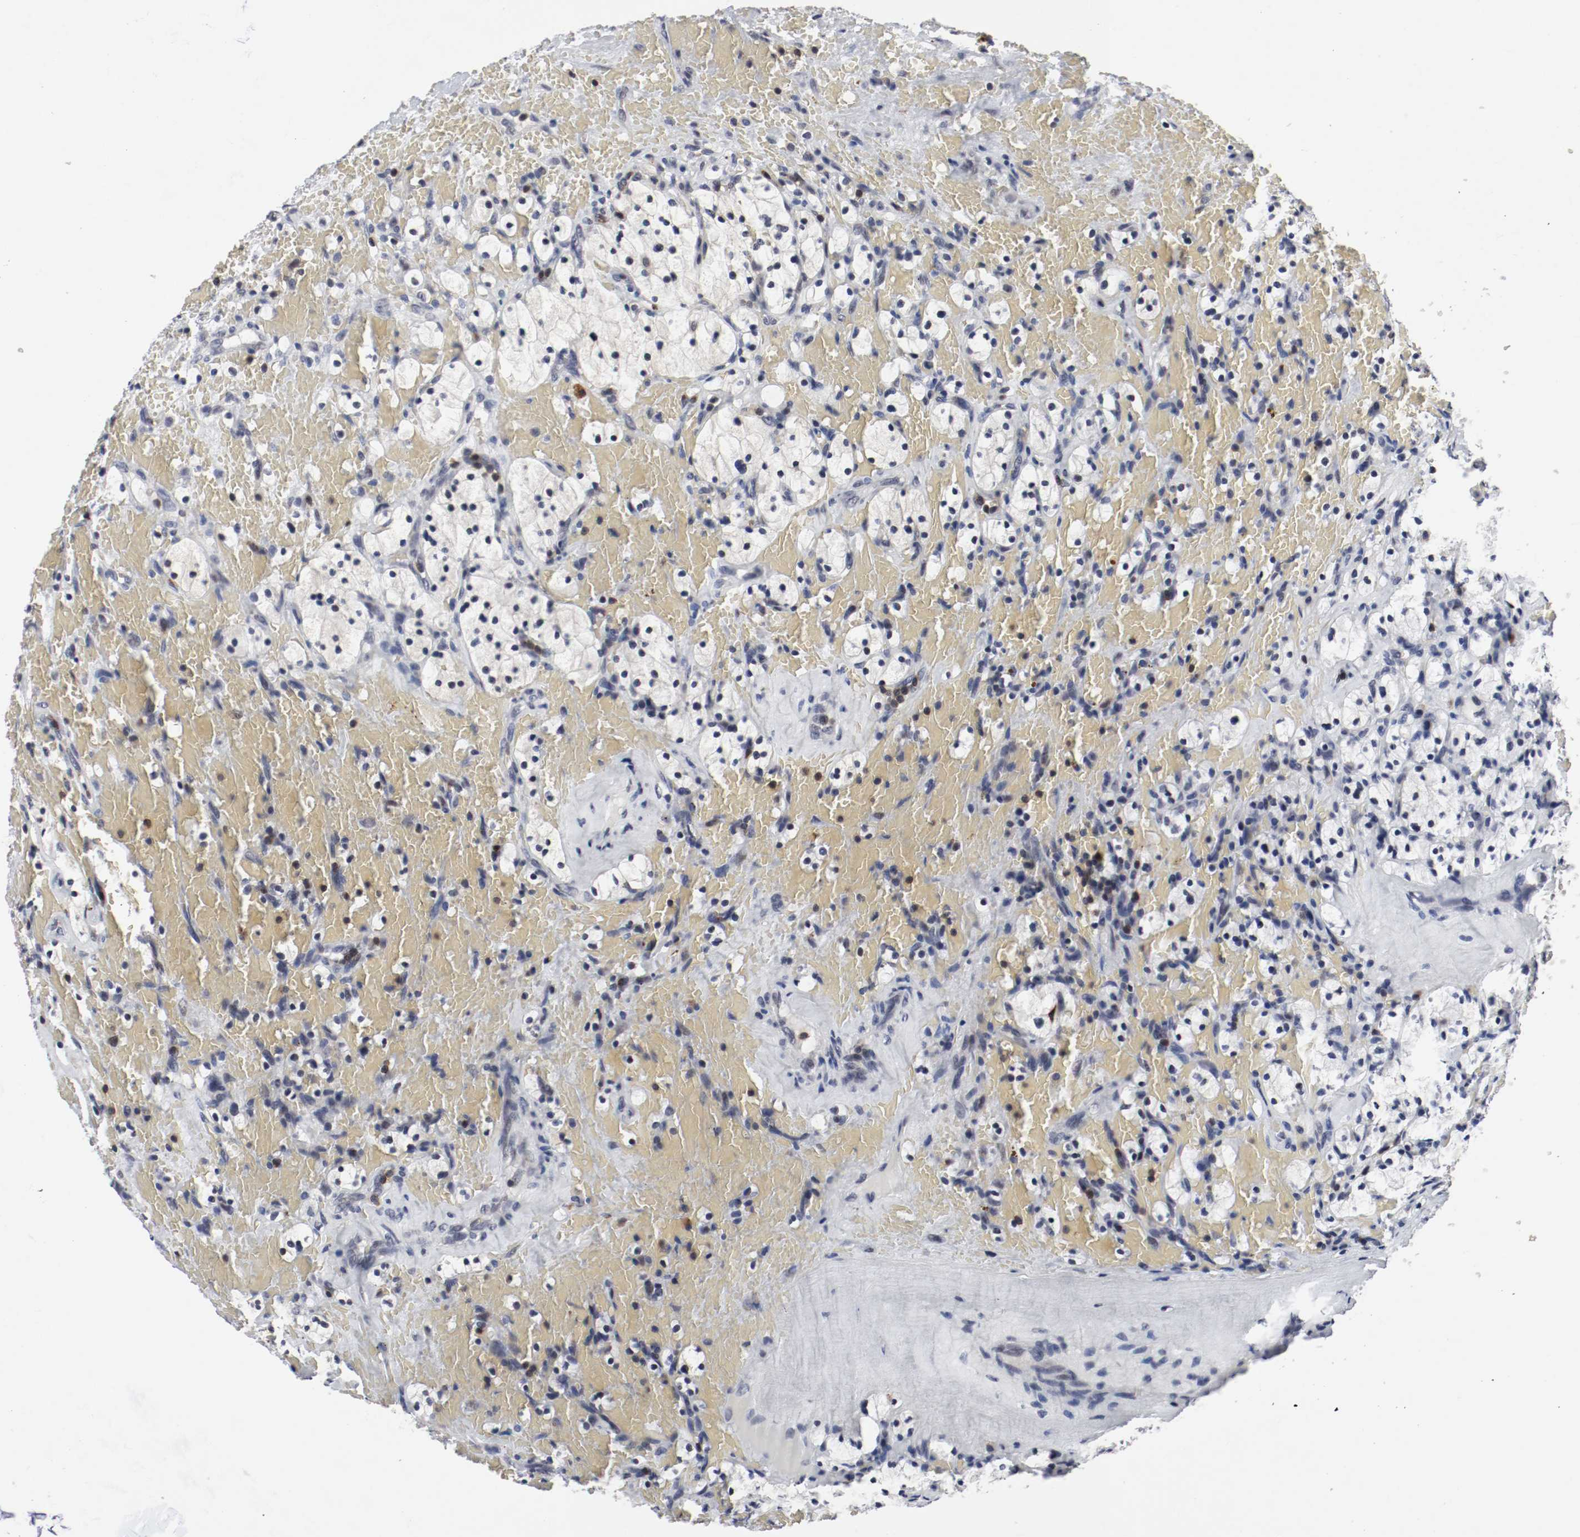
{"staining": {"intensity": "negative", "quantity": "none", "location": "none"}, "tissue": "renal cancer", "cell_type": "Tumor cells", "image_type": "cancer", "snomed": [{"axis": "morphology", "description": "Adenocarcinoma, NOS"}, {"axis": "topography", "description": "Kidney"}], "caption": "Immunohistochemistry (IHC) of renal adenocarcinoma exhibits no expression in tumor cells.", "gene": "JUND", "patient": {"sex": "female", "age": 83}}